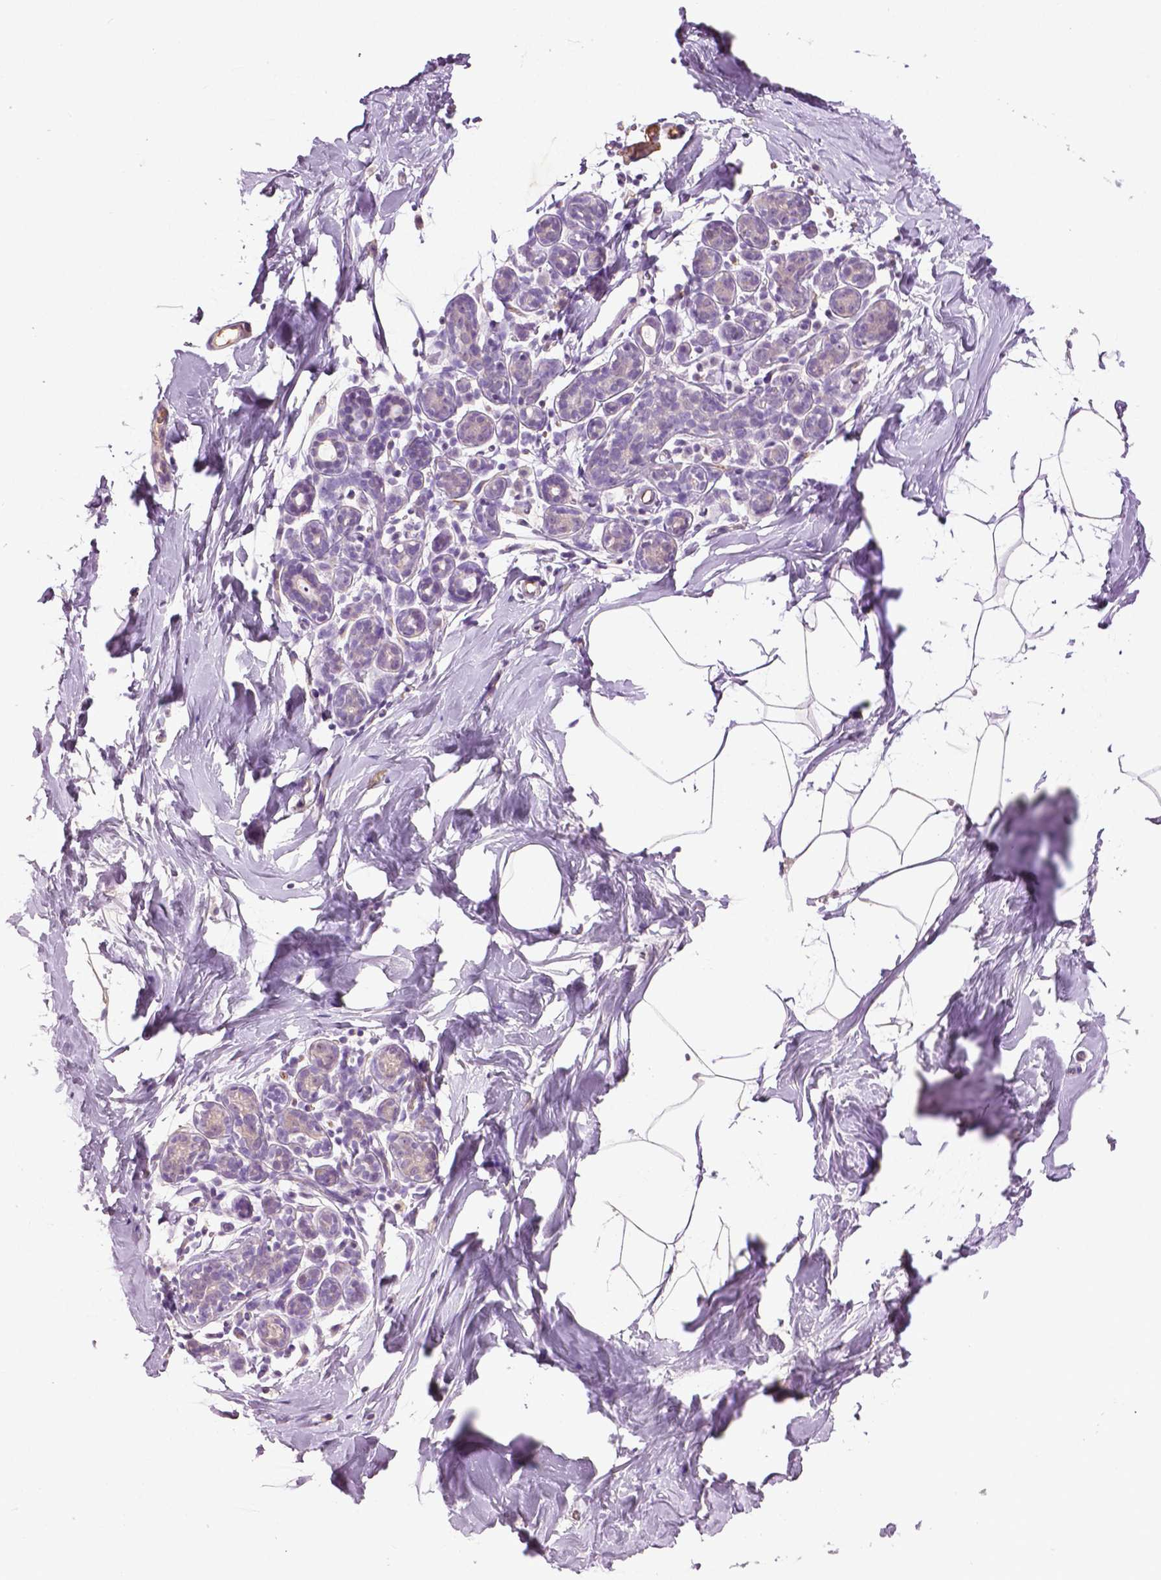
{"staining": {"intensity": "negative", "quantity": "none", "location": "none"}, "tissue": "breast", "cell_type": "Adipocytes", "image_type": "normal", "snomed": [{"axis": "morphology", "description": "Normal tissue, NOS"}, {"axis": "topography", "description": "Breast"}], "caption": "DAB (3,3'-diaminobenzidine) immunohistochemical staining of unremarkable human breast reveals no significant staining in adipocytes.", "gene": "PTPN5", "patient": {"sex": "female", "age": 32}}